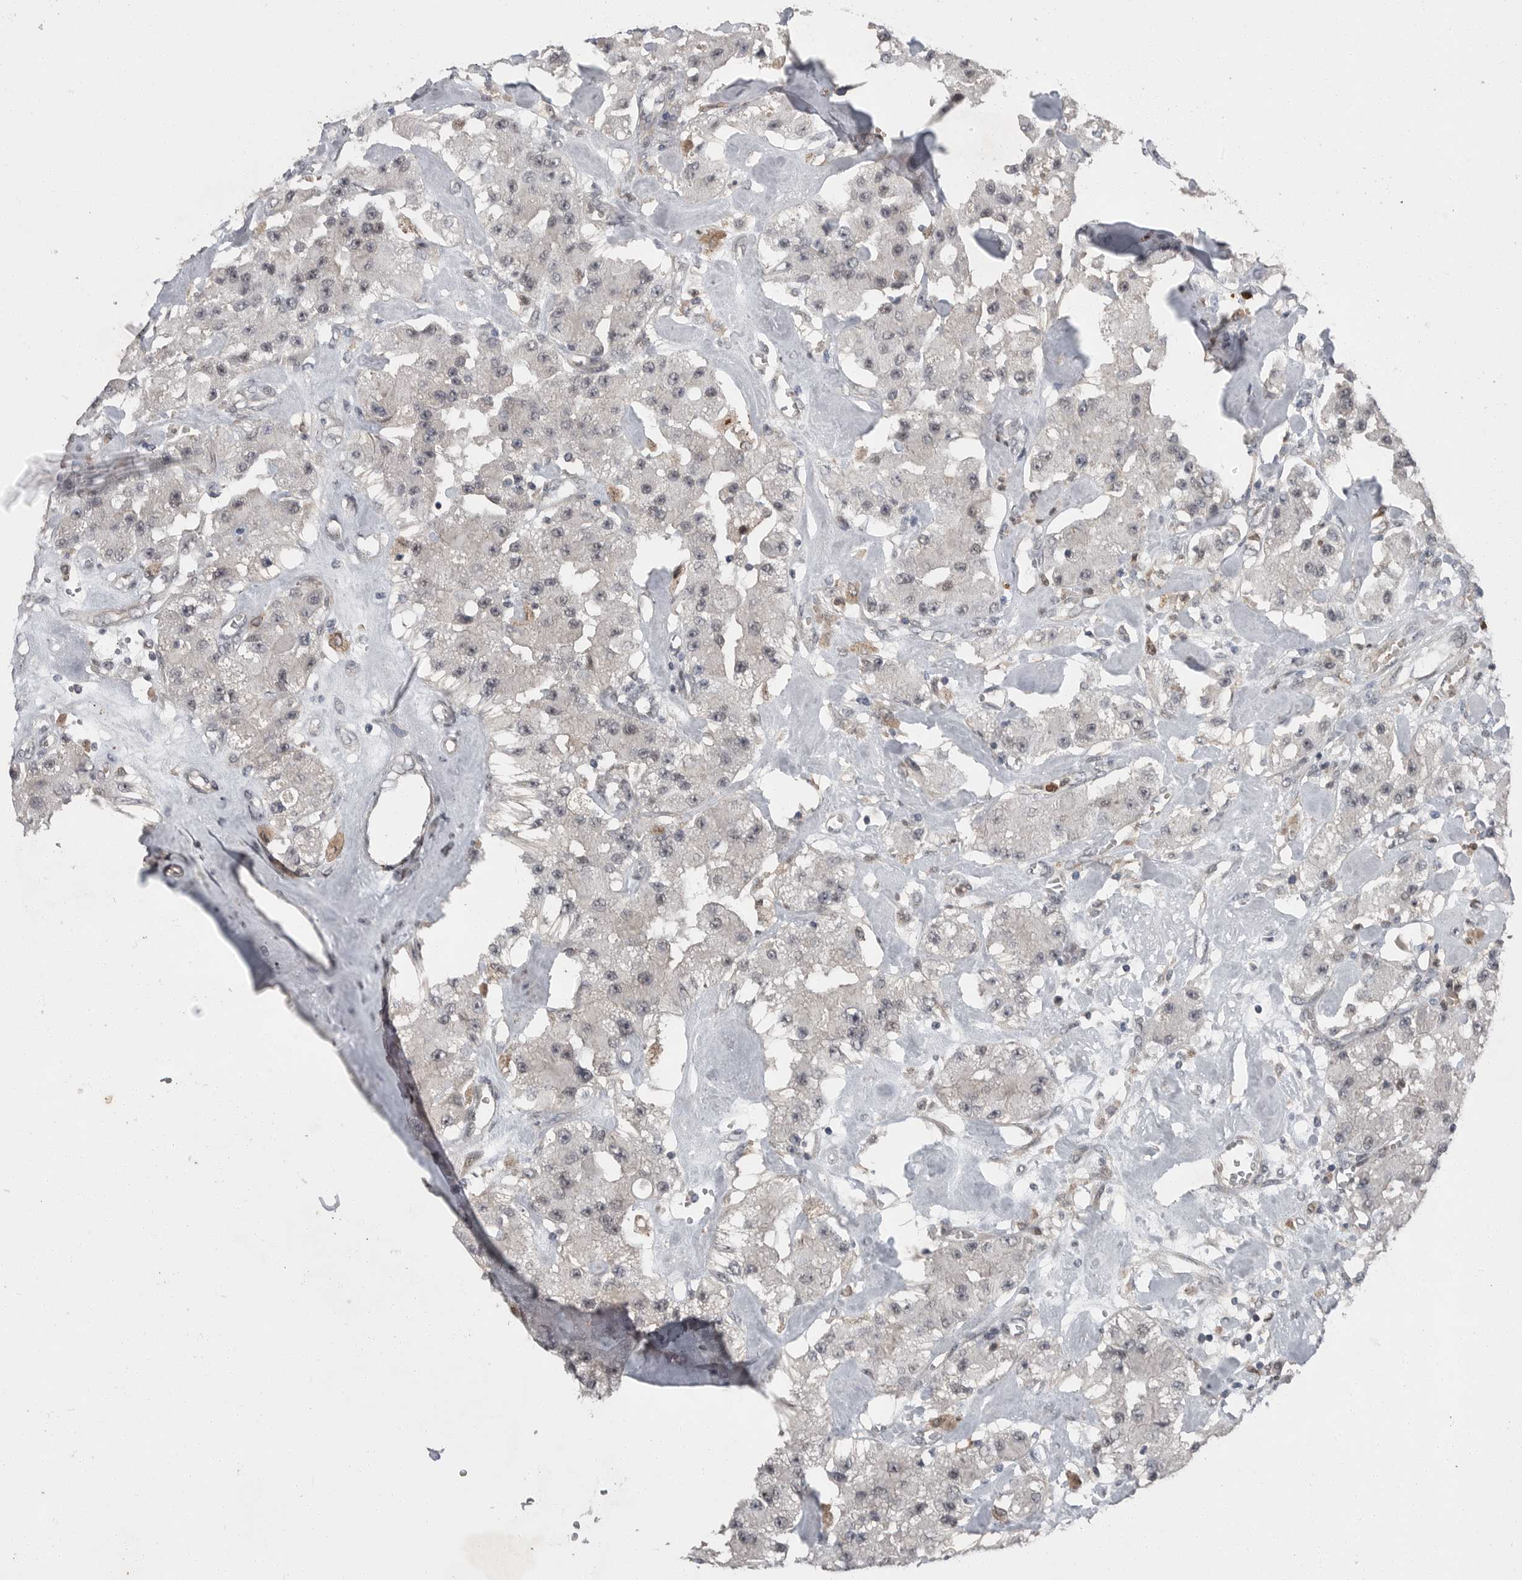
{"staining": {"intensity": "weak", "quantity": "25%-75%", "location": "cytoplasmic/membranous"}, "tissue": "carcinoid", "cell_type": "Tumor cells", "image_type": "cancer", "snomed": [{"axis": "morphology", "description": "Carcinoid, malignant, NOS"}, {"axis": "topography", "description": "Pancreas"}], "caption": "Immunohistochemical staining of carcinoid demonstrates low levels of weak cytoplasmic/membranous protein positivity in approximately 25%-75% of tumor cells. (brown staining indicates protein expression, while blue staining denotes nuclei).", "gene": "SCP2", "patient": {"sex": "male", "age": 41}}